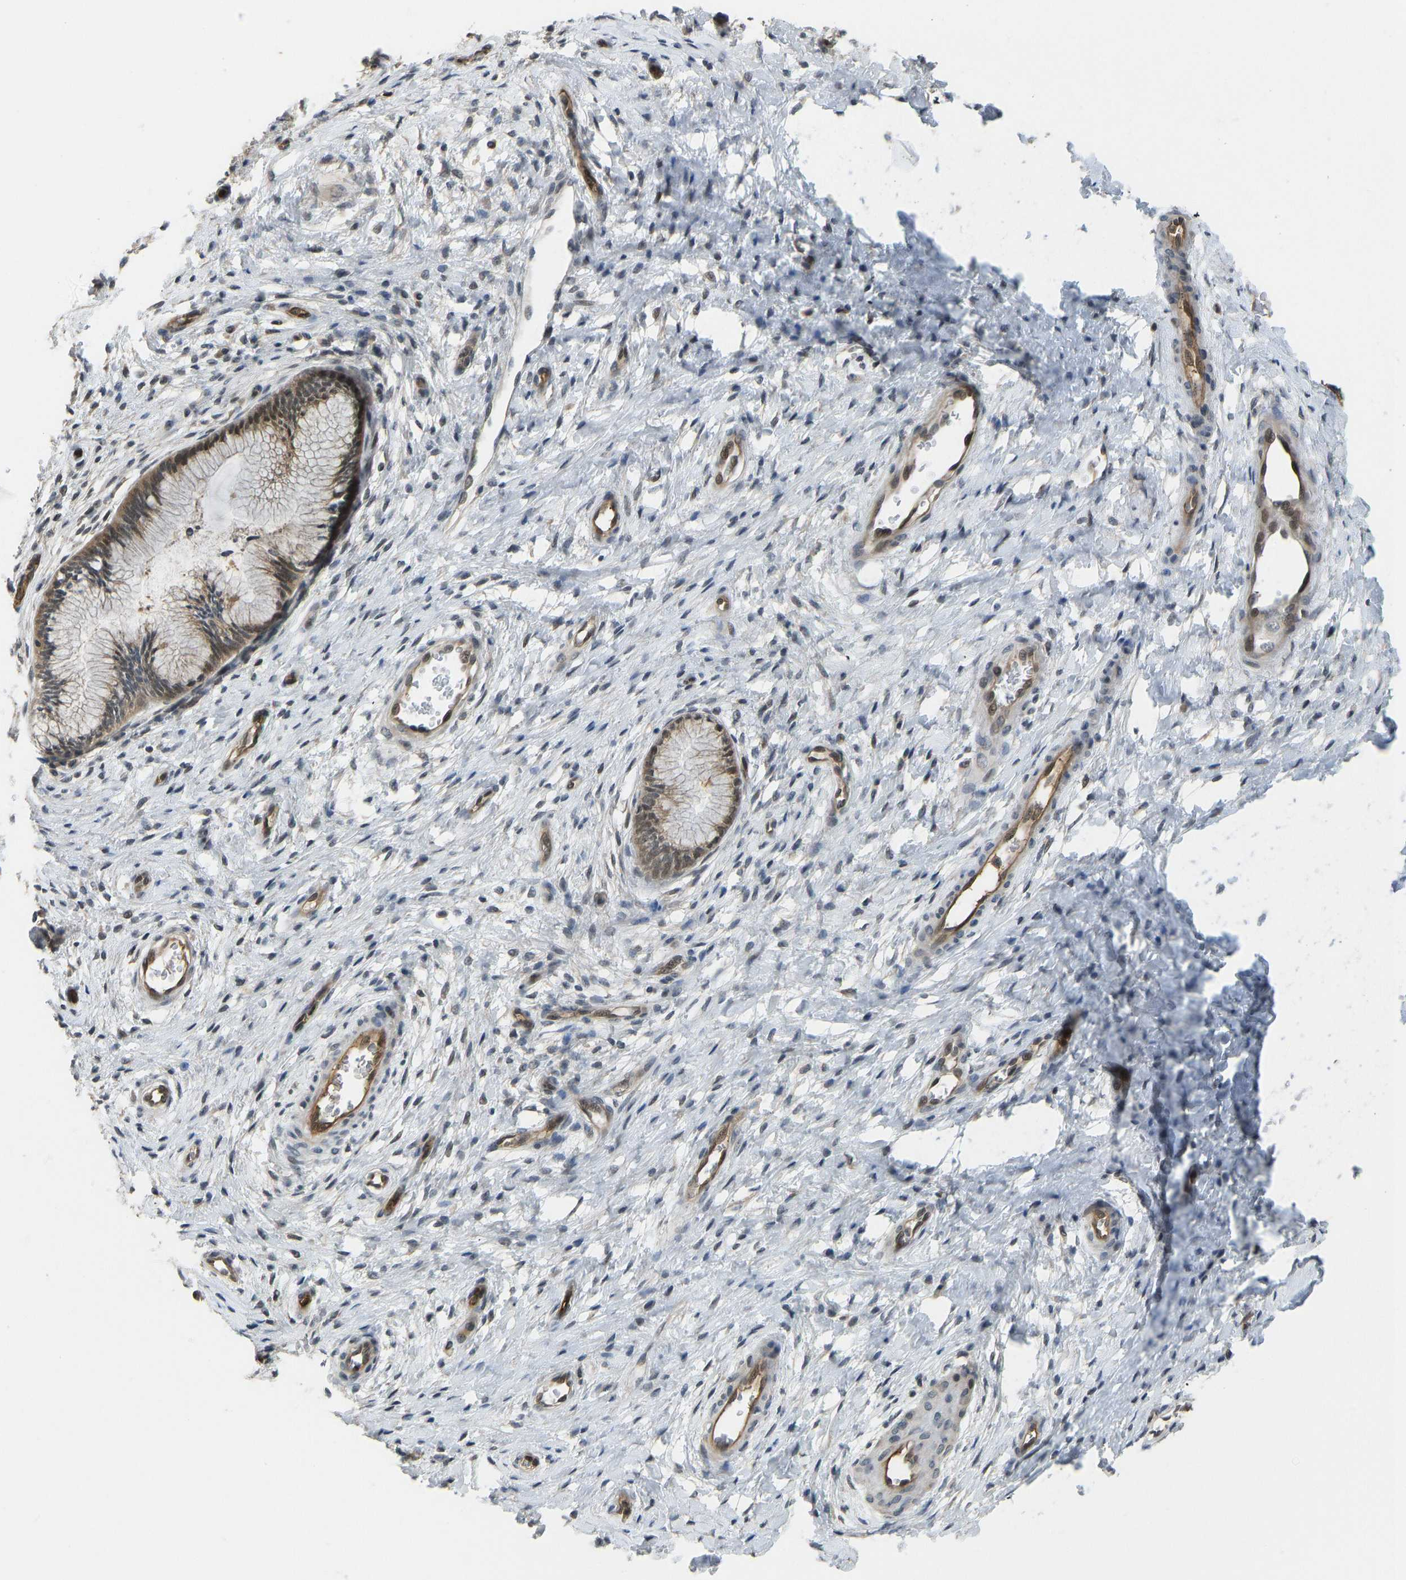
{"staining": {"intensity": "moderate", "quantity": ">75%", "location": "cytoplasmic/membranous,nuclear"}, "tissue": "cervix", "cell_type": "Glandular cells", "image_type": "normal", "snomed": [{"axis": "morphology", "description": "Normal tissue, NOS"}, {"axis": "topography", "description": "Cervix"}], "caption": "Cervix stained with DAB immunohistochemistry (IHC) demonstrates medium levels of moderate cytoplasmic/membranous,nuclear positivity in approximately >75% of glandular cells. (IHC, brightfield microscopy, high magnification).", "gene": "CCT8", "patient": {"sex": "female", "age": 55}}